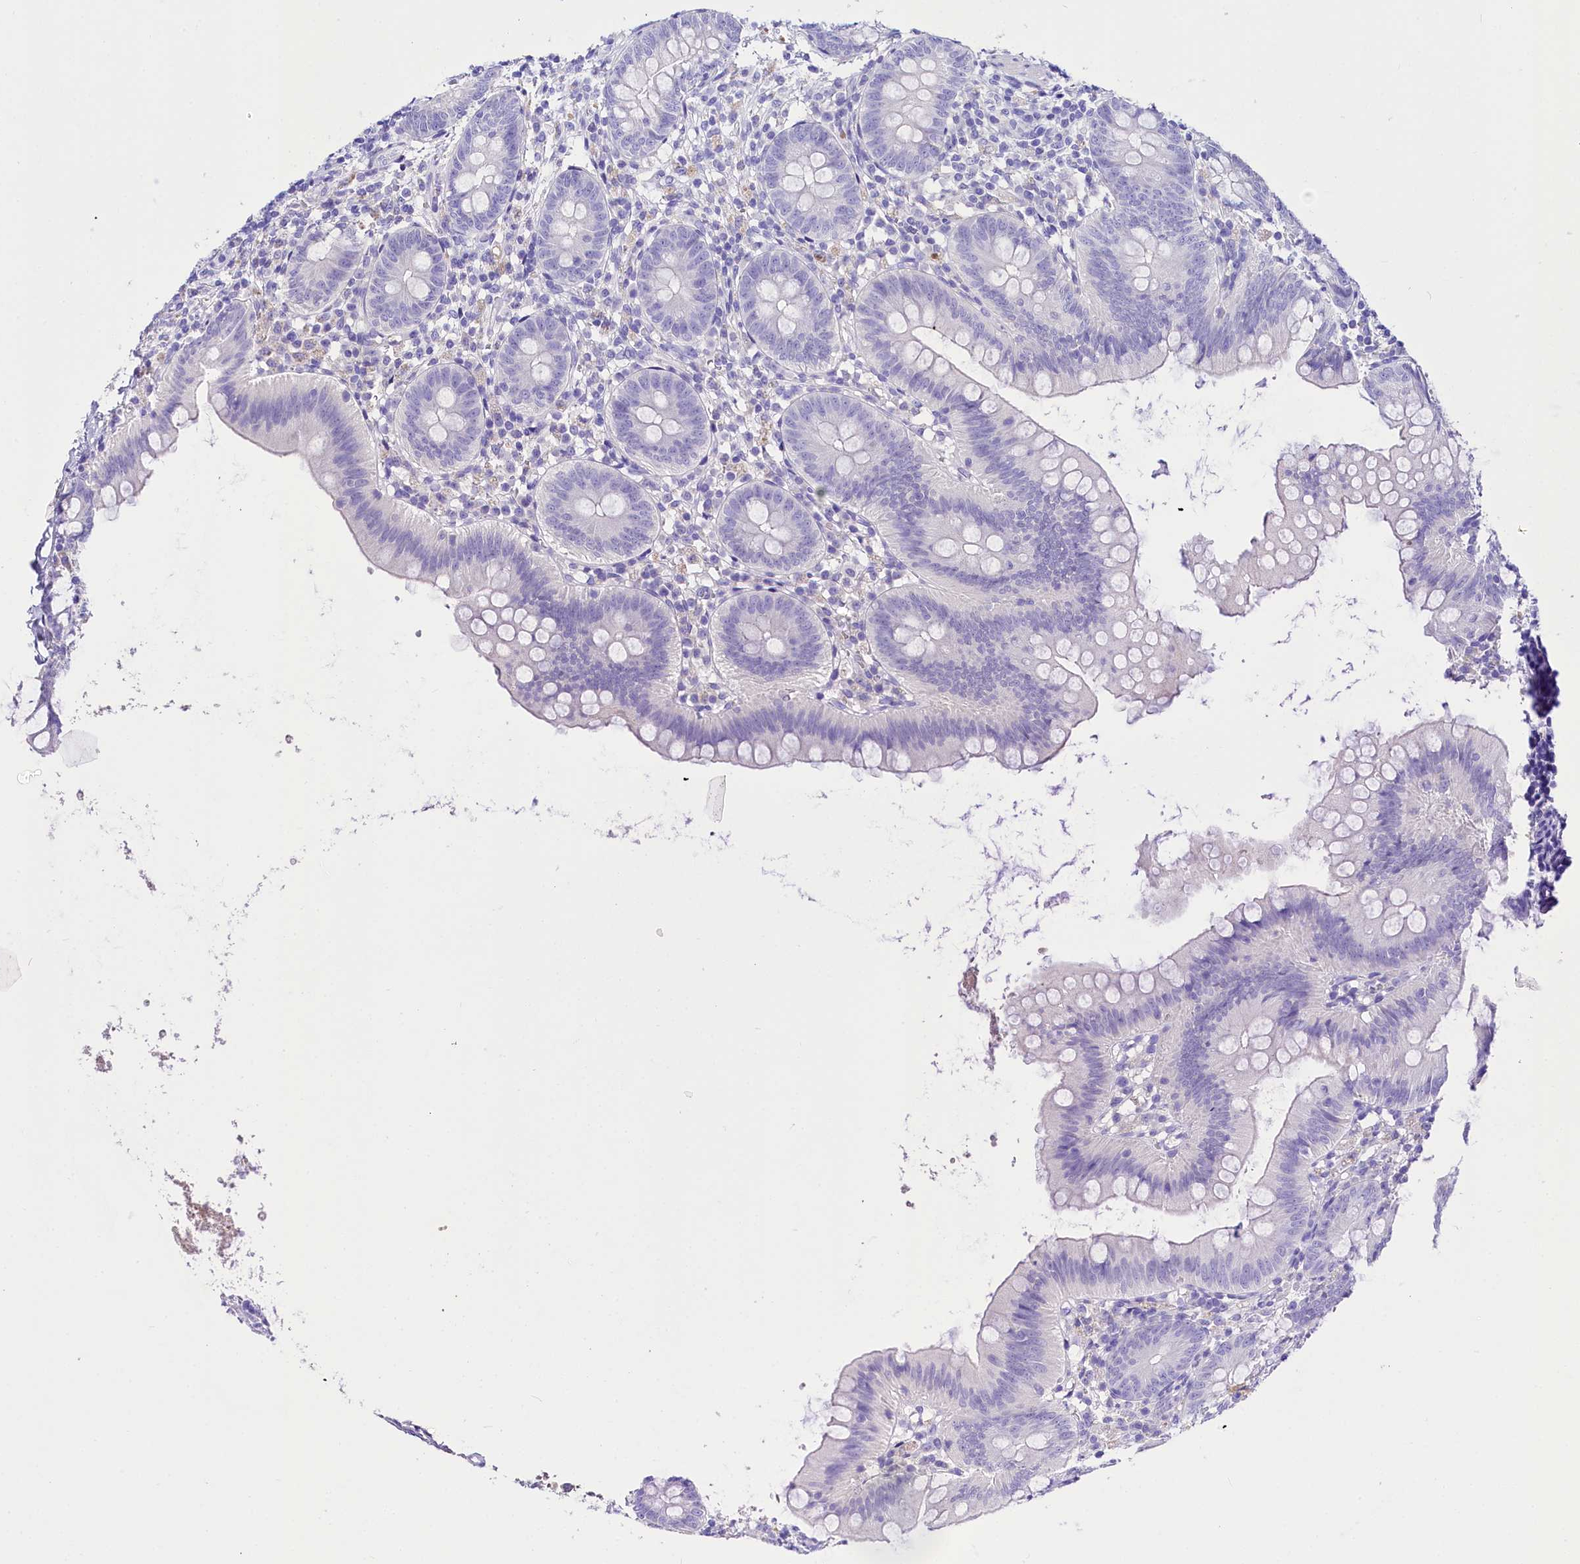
{"staining": {"intensity": "negative", "quantity": "none", "location": "none"}, "tissue": "appendix", "cell_type": "Glandular cells", "image_type": "normal", "snomed": [{"axis": "morphology", "description": "Normal tissue, NOS"}, {"axis": "topography", "description": "Appendix"}], "caption": "Human appendix stained for a protein using immunohistochemistry (IHC) shows no positivity in glandular cells.", "gene": "A2ML1", "patient": {"sex": "female", "age": 62}}